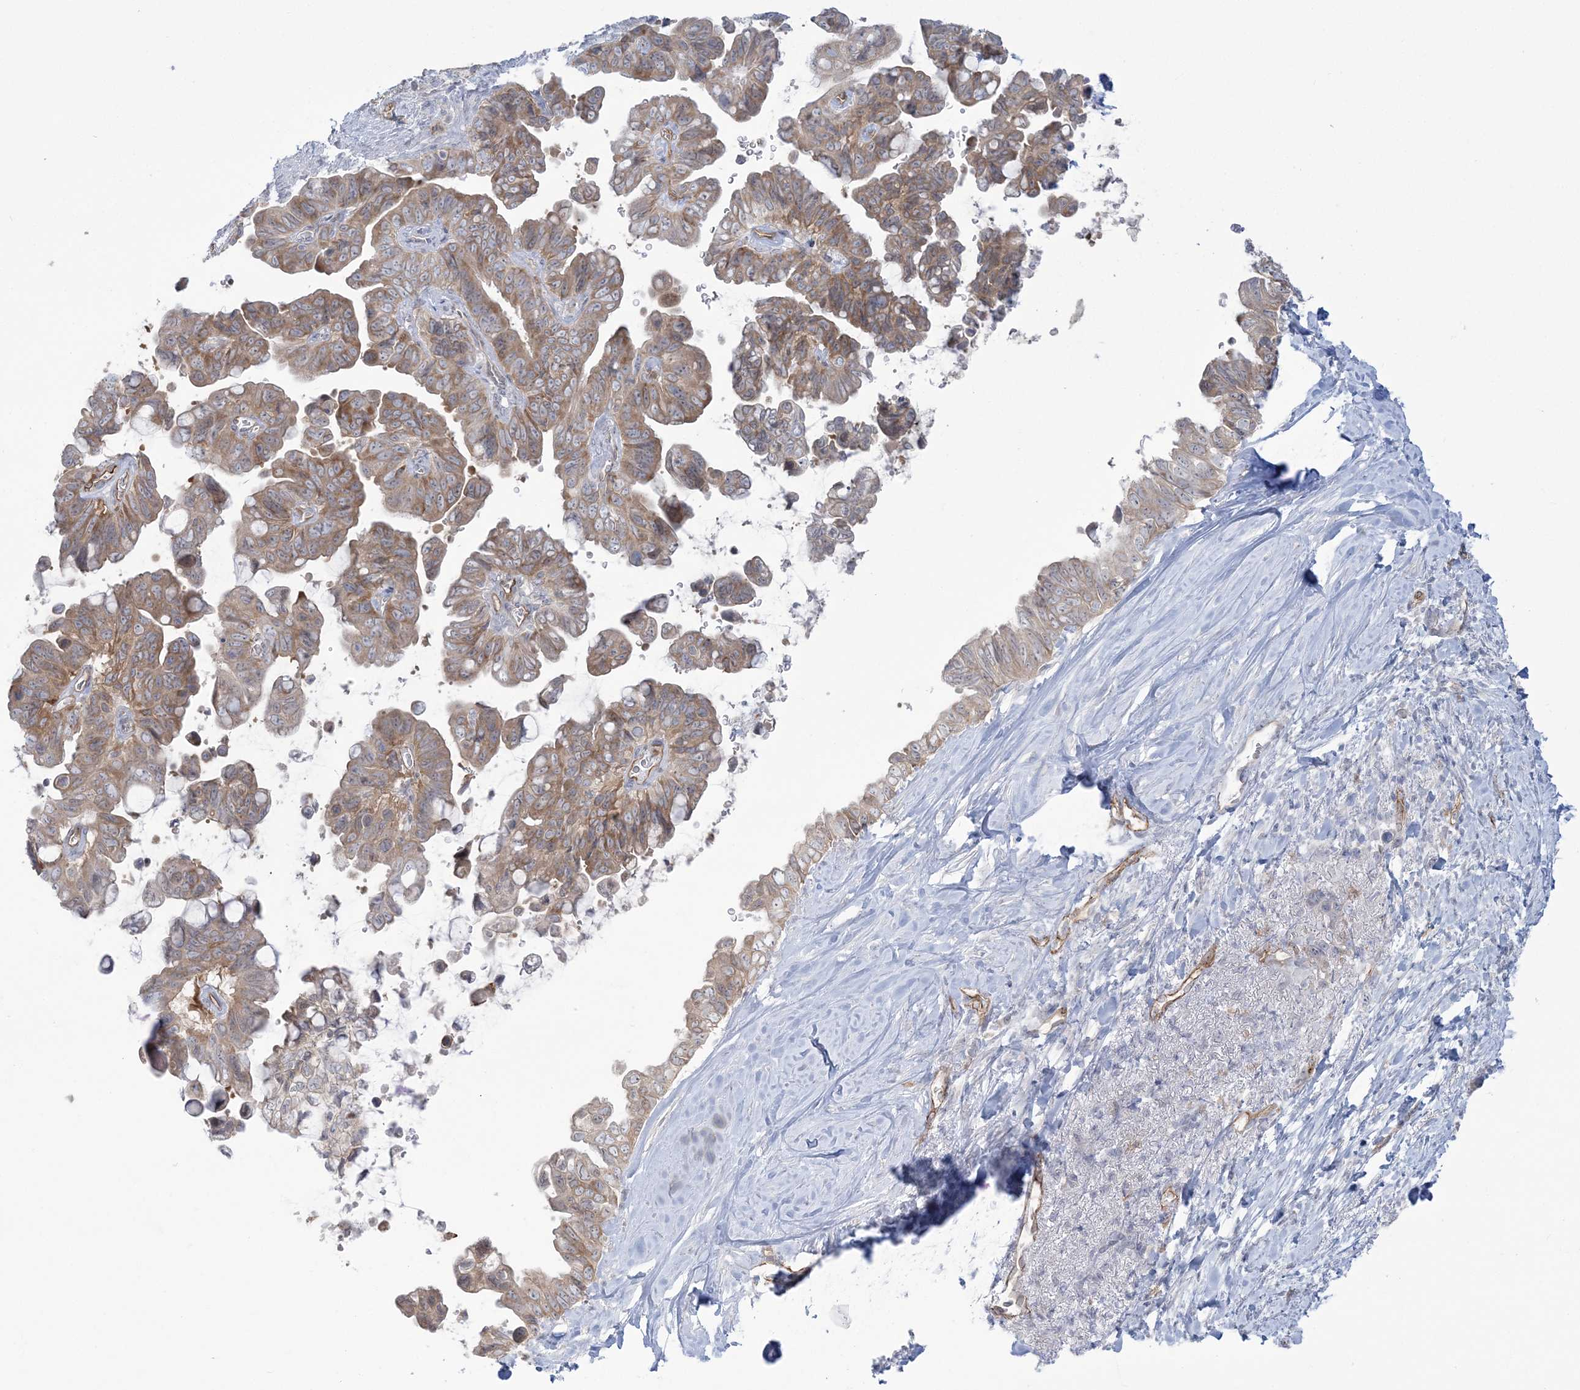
{"staining": {"intensity": "moderate", "quantity": ">75%", "location": "cytoplasmic/membranous"}, "tissue": "pancreatic cancer", "cell_type": "Tumor cells", "image_type": "cancer", "snomed": [{"axis": "morphology", "description": "Adenocarcinoma, NOS"}, {"axis": "topography", "description": "Pancreas"}], "caption": "Pancreatic cancer (adenocarcinoma) stained with IHC displays moderate cytoplasmic/membranous staining in about >75% of tumor cells.", "gene": "FARSB", "patient": {"sex": "female", "age": 72}}